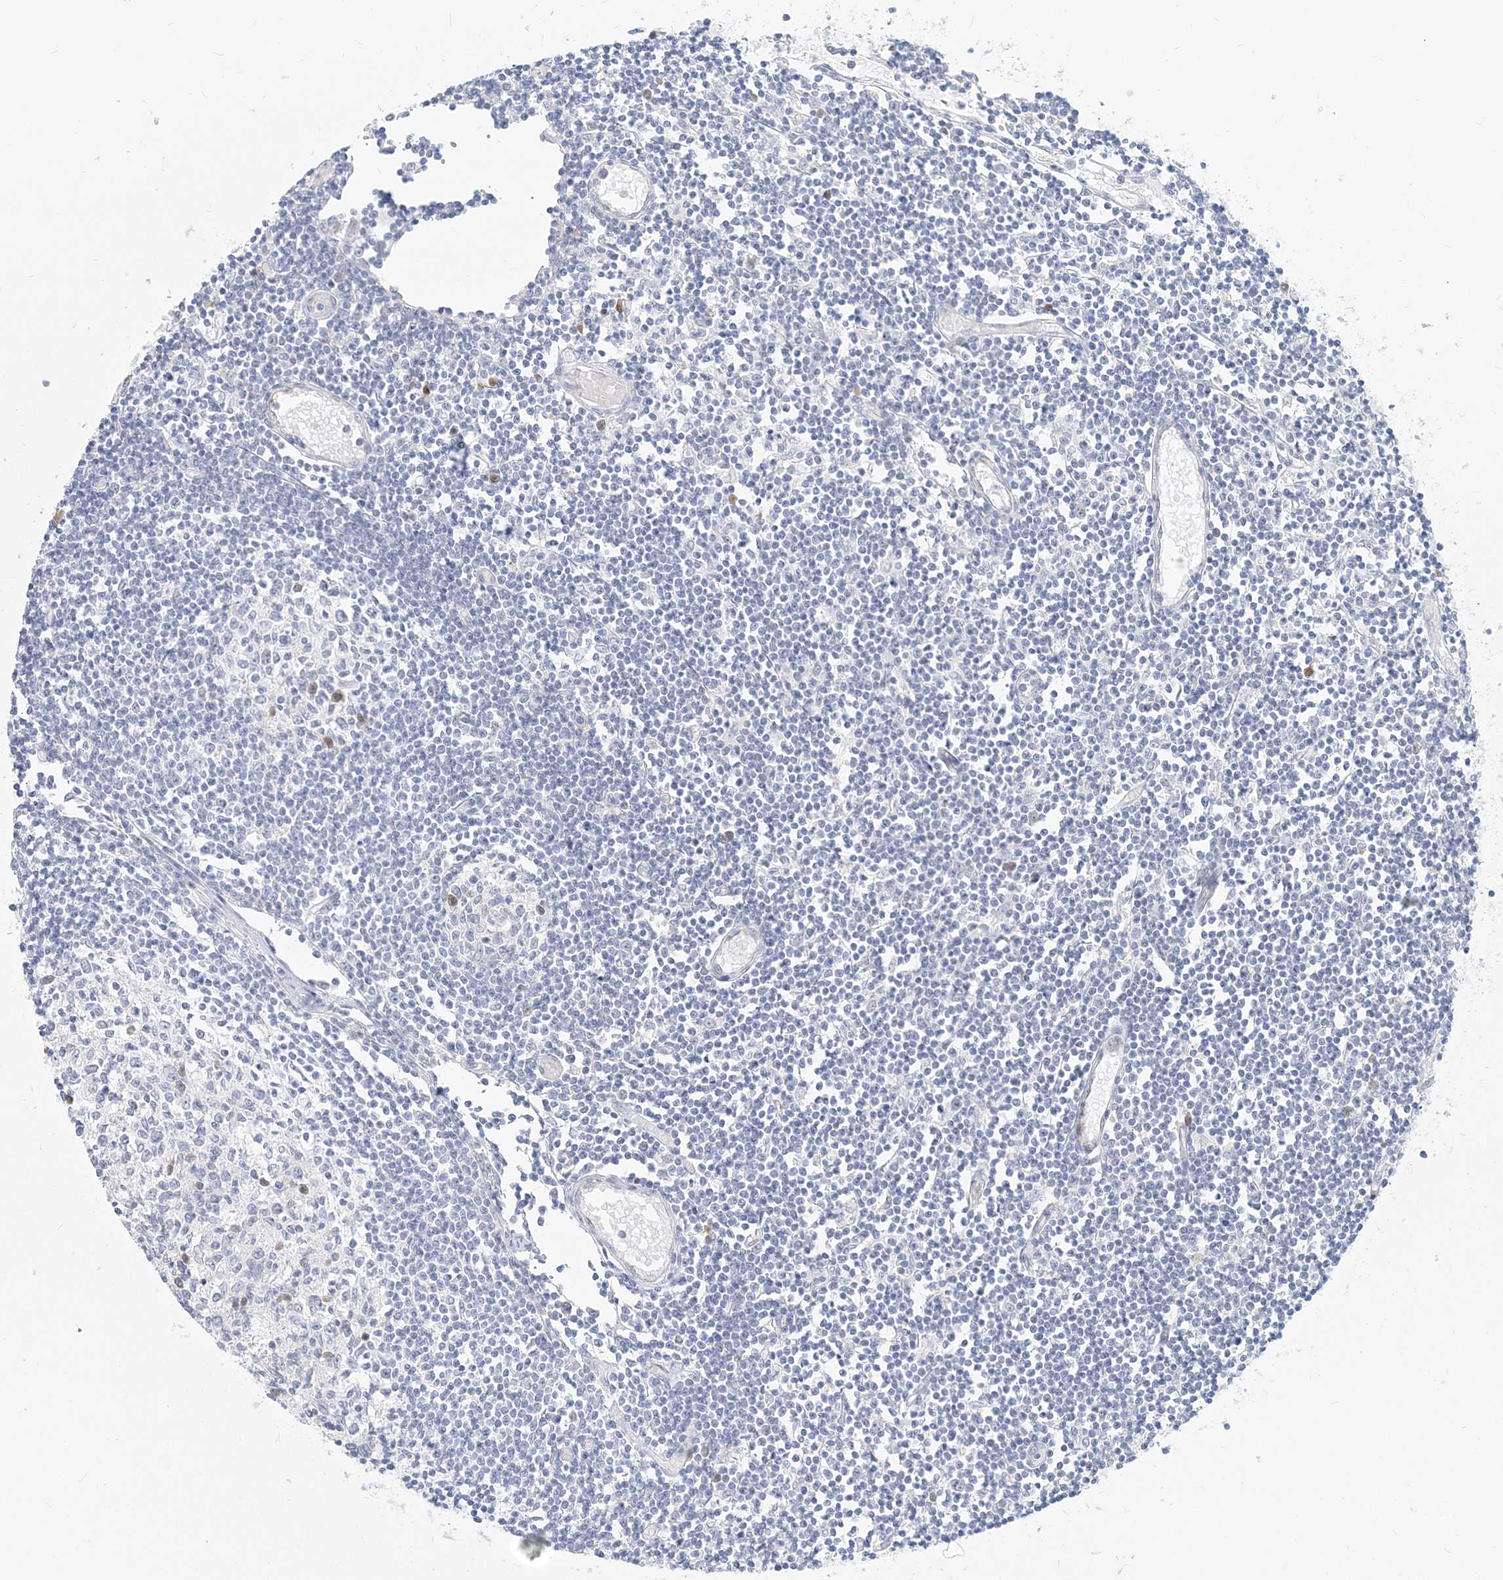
{"staining": {"intensity": "negative", "quantity": "none", "location": "none"}, "tissue": "lymph node", "cell_type": "Germinal center cells", "image_type": "normal", "snomed": [{"axis": "morphology", "description": "Normal tissue, NOS"}, {"axis": "topography", "description": "Lymph node"}], "caption": "High magnification brightfield microscopy of unremarkable lymph node stained with DAB (3,3'-diaminobenzidine) (brown) and counterstained with hematoxylin (blue): germinal center cells show no significant staining. The staining is performed using DAB (3,3'-diaminobenzidine) brown chromogen with nuclei counter-stained in using hematoxylin.", "gene": "GMPPA", "patient": {"sex": "female", "age": 11}}